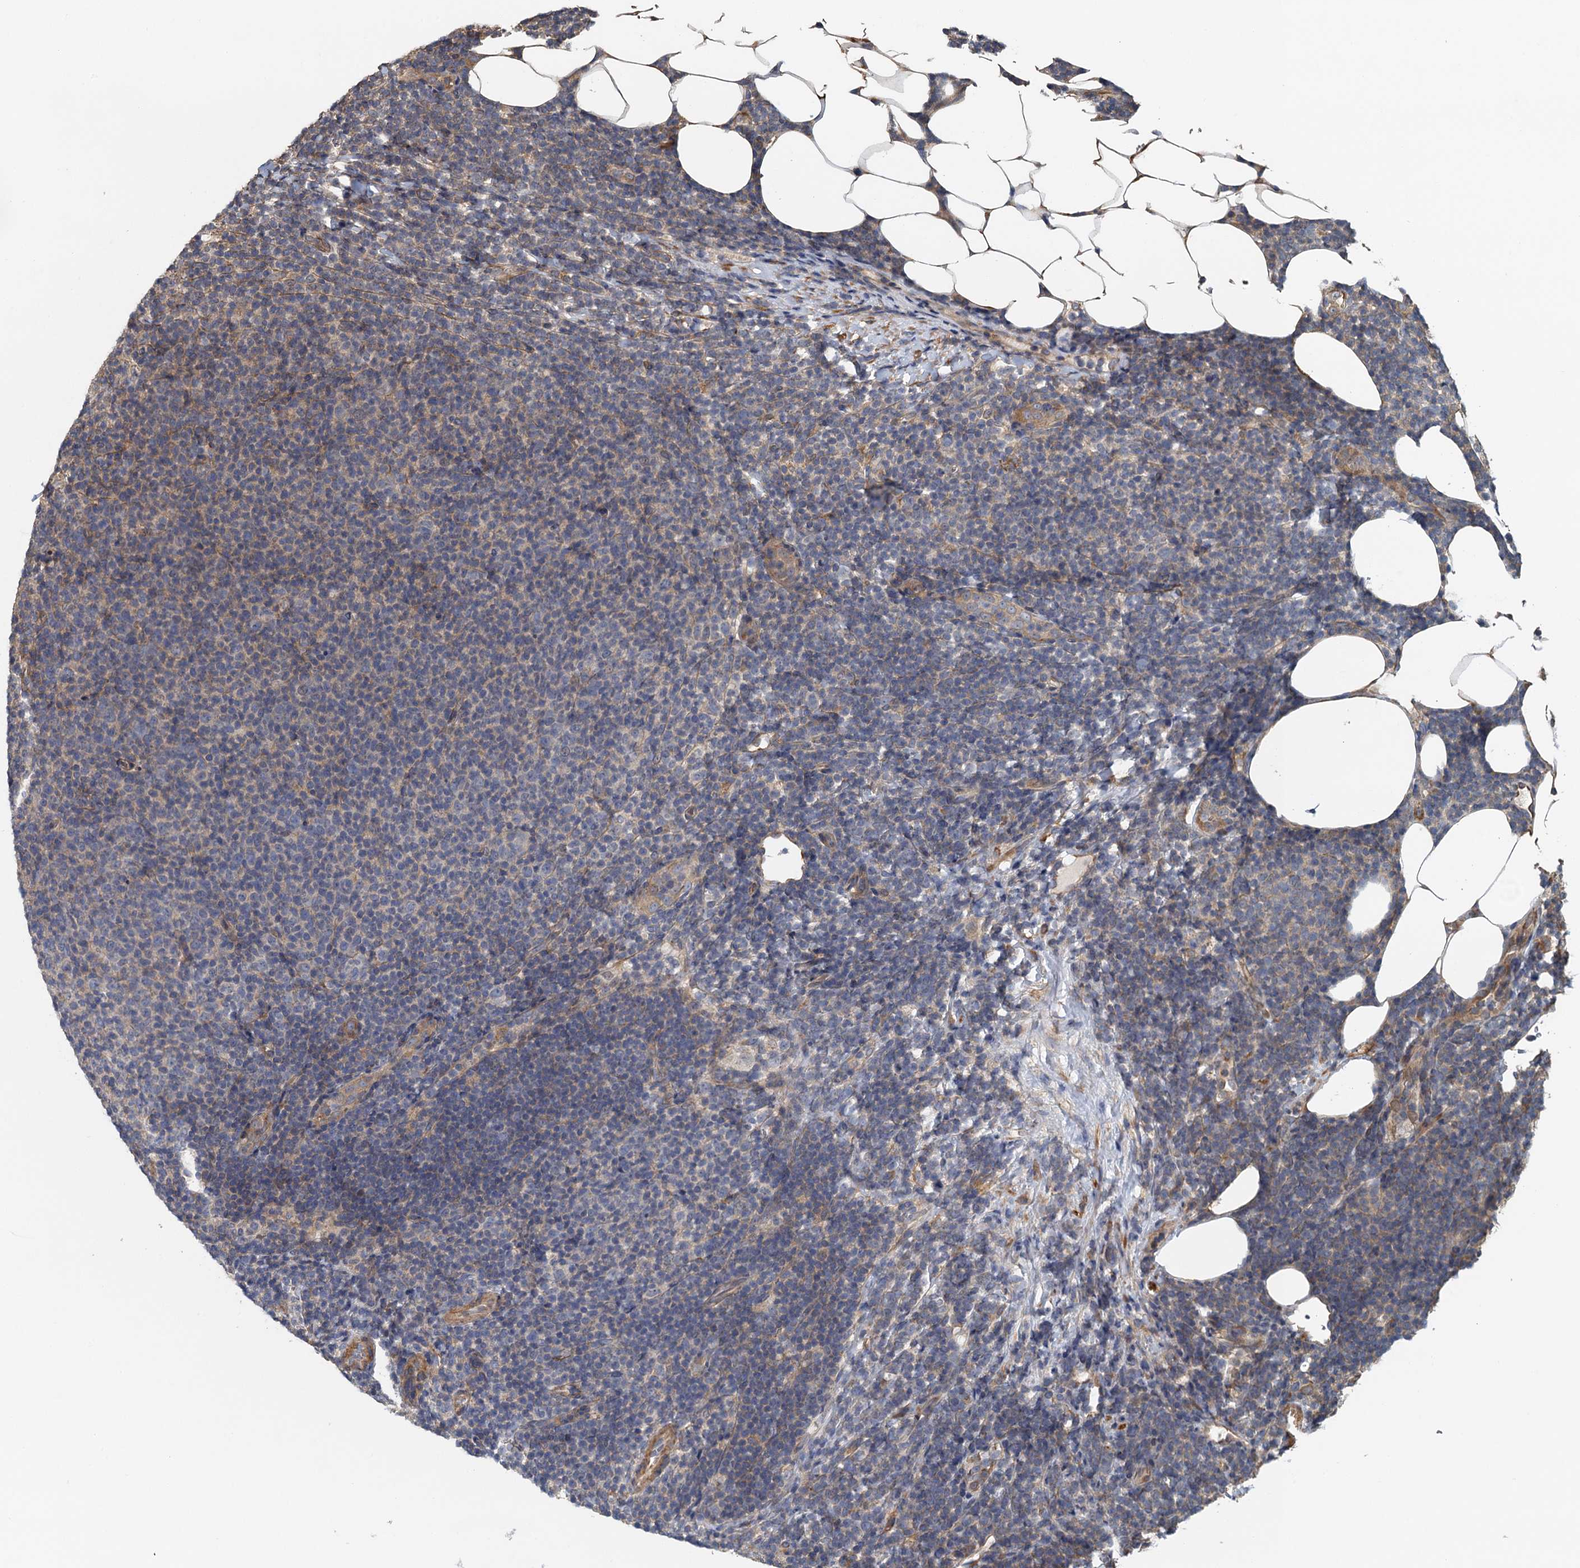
{"staining": {"intensity": "weak", "quantity": "<25%", "location": "cytoplasmic/membranous"}, "tissue": "lymphoma", "cell_type": "Tumor cells", "image_type": "cancer", "snomed": [{"axis": "morphology", "description": "Malignant lymphoma, non-Hodgkin's type, Low grade"}, {"axis": "topography", "description": "Lymph node"}], "caption": "Lymphoma was stained to show a protein in brown. There is no significant staining in tumor cells.", "gene": "MEAK7", "patient": {"sex": "male", "age": 66}}